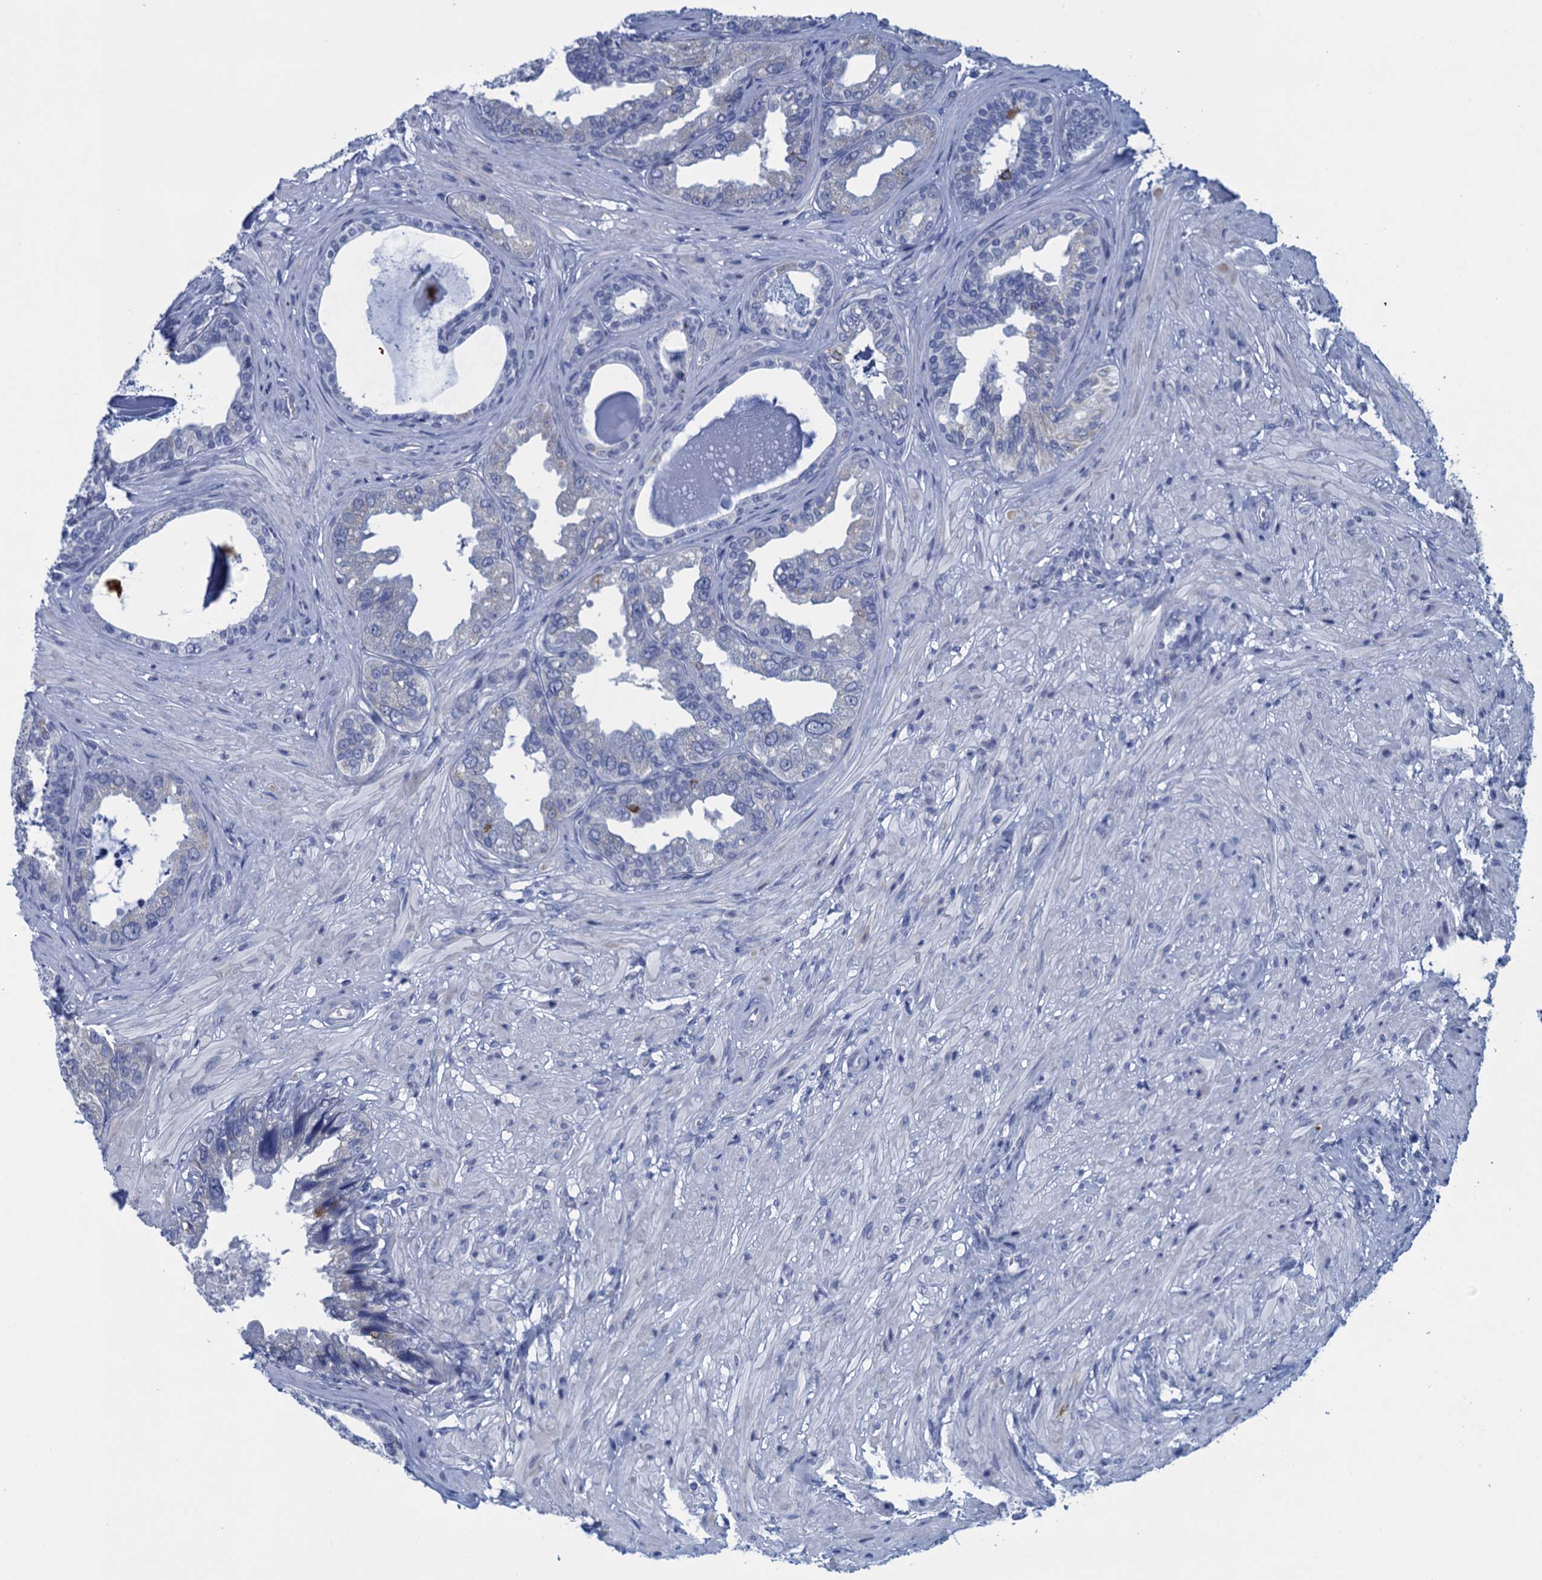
{"staining": {"intensity": "negative", "quantity": "none", "location": "none"}, "tissue": "seminal vesicle", "cell_type": "Glandular cells", "image_type": "normal", "snomed": [{"axis": "morphology", "description": "Normal tissue, NOS"}, {"axis": "topography", "description": "Seminal veicle"}, {"axis": "topography", "description": "Peripheral nerve tissue"}], "caption": "A histopathology image of seminal vesicle stained for a protein exhibits no brown staining in glandular cells.", "gene": "SCEL", "patient": {"sex": "male", "age": 63}}